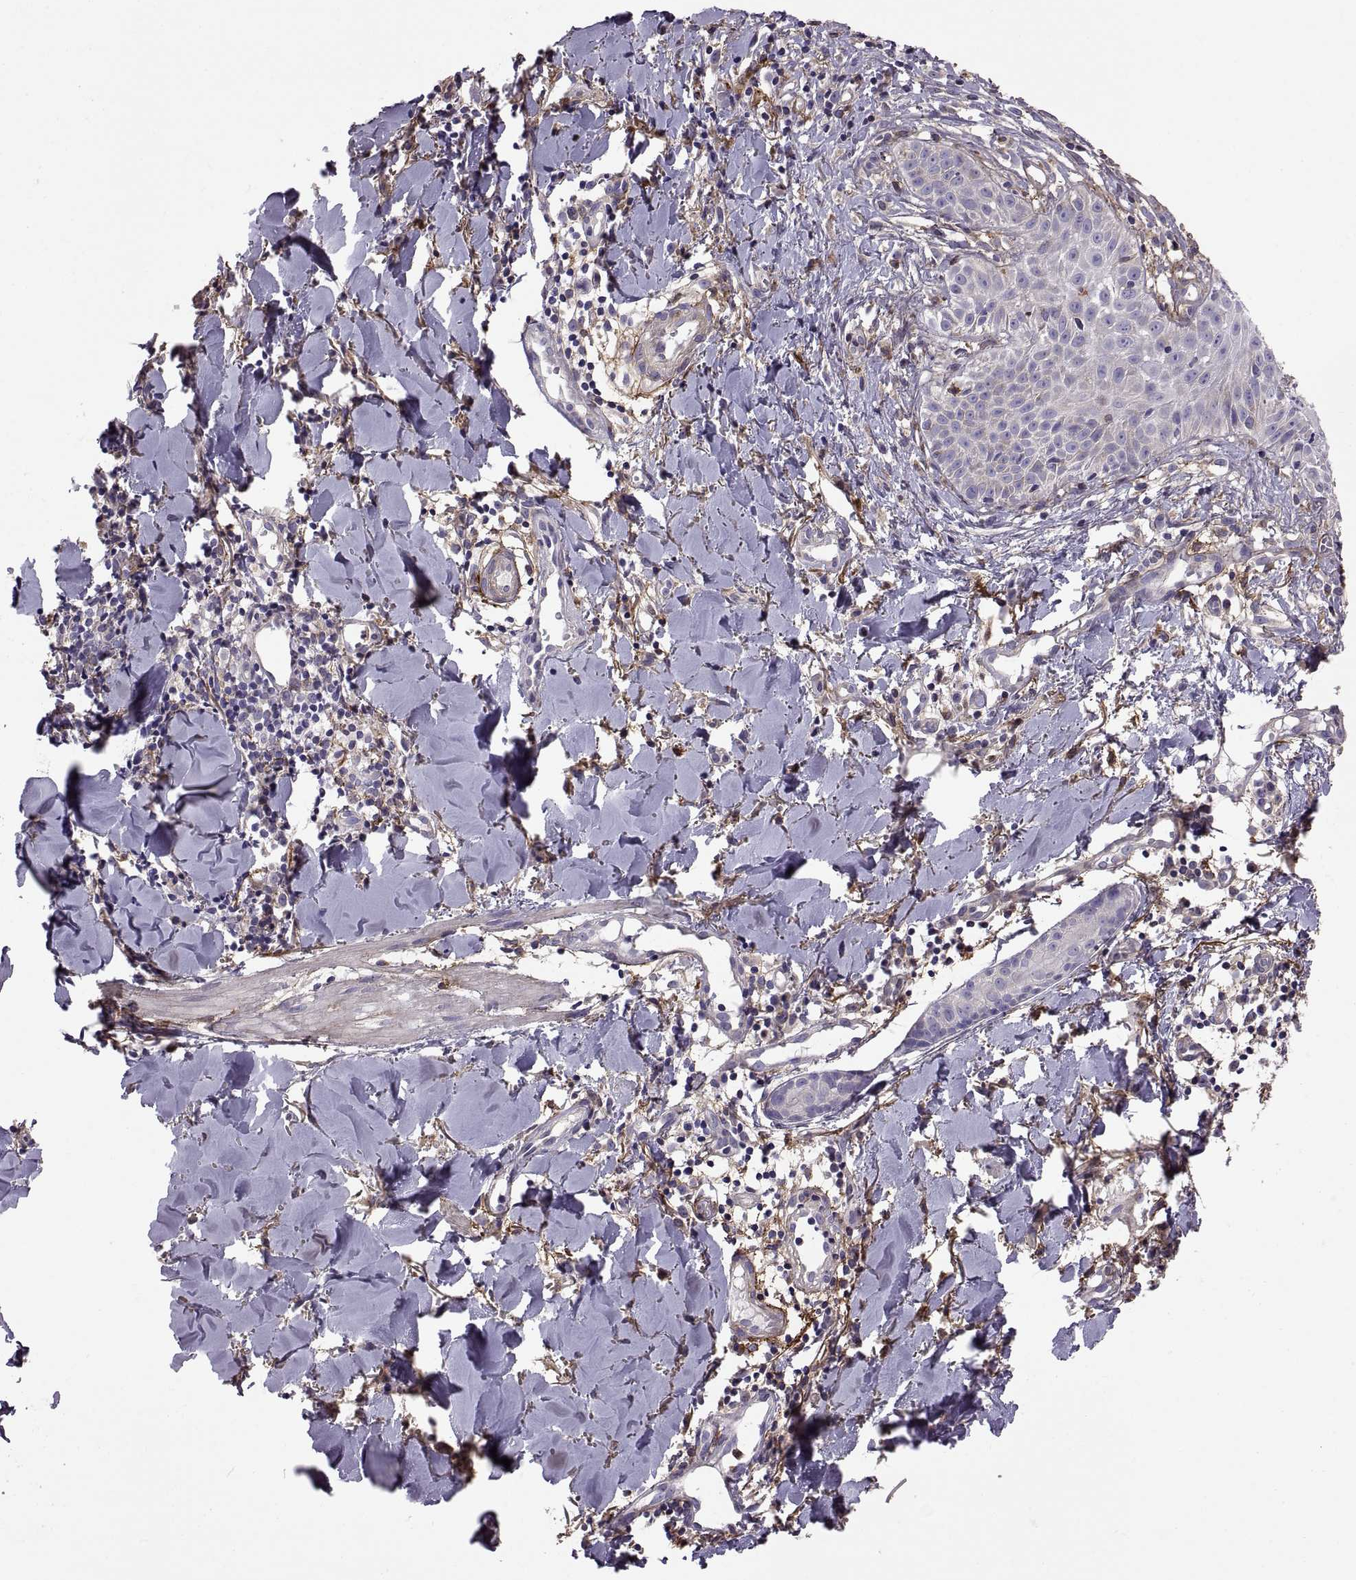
{"staining": {"intensity": "weak", "quantity": "25%-75%", "location": "cytoplasmic/membranous"}, "tissue": "melanoma", "cell_type": "Tumor cells", "image_type": "cancer", "snomed": [{"axis": "morphology", "description": "Malignant melanoma, NOS"}, {"axis": "topography", "description": "Skin"}], "caption": "Human melanoma stained with a brown dye demonstrates weak cytoplasmic/membranous positive expression in approximately 25%-75% of tumor cells.", "gene": "EMILIN2", "patient": {"sex": "male", "age": 51}}